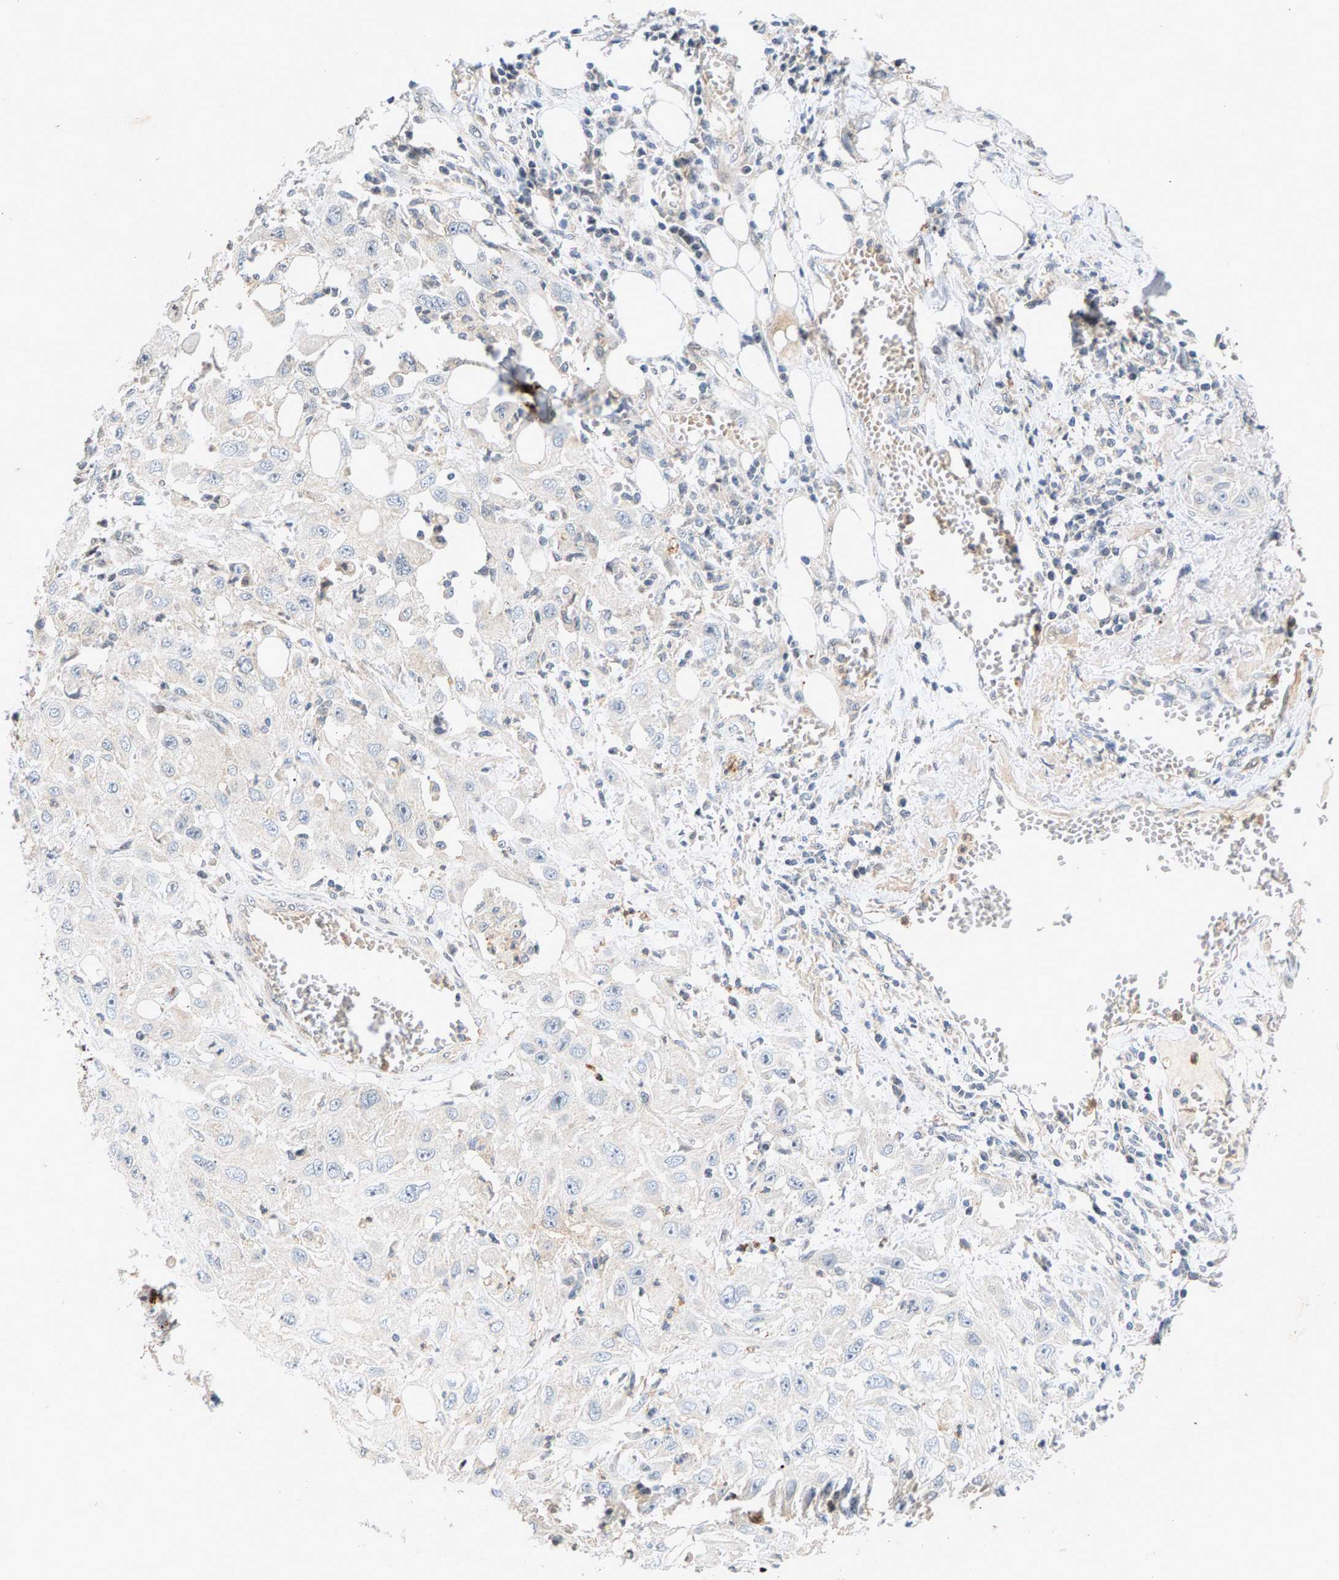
{"staining": {"intensity": "negative", "quantity": "none", "location": "none"}, "tissue": "skin cancer", "cell_type": "Tumor cells", "image_type": "cancer", "snomed": [{"axis": "morphology", "description": "Squamous cell carcinoma, NOS"}, {"axis": "topography", "description": "Skin"}], "caption": "Skin cancer (squamous cell carcinoma) was stained to show a protein in brown. There is no significant staining in tumor cells.", "gene": "ZPR1", "patient": {"sex": "male", "age": 75}}